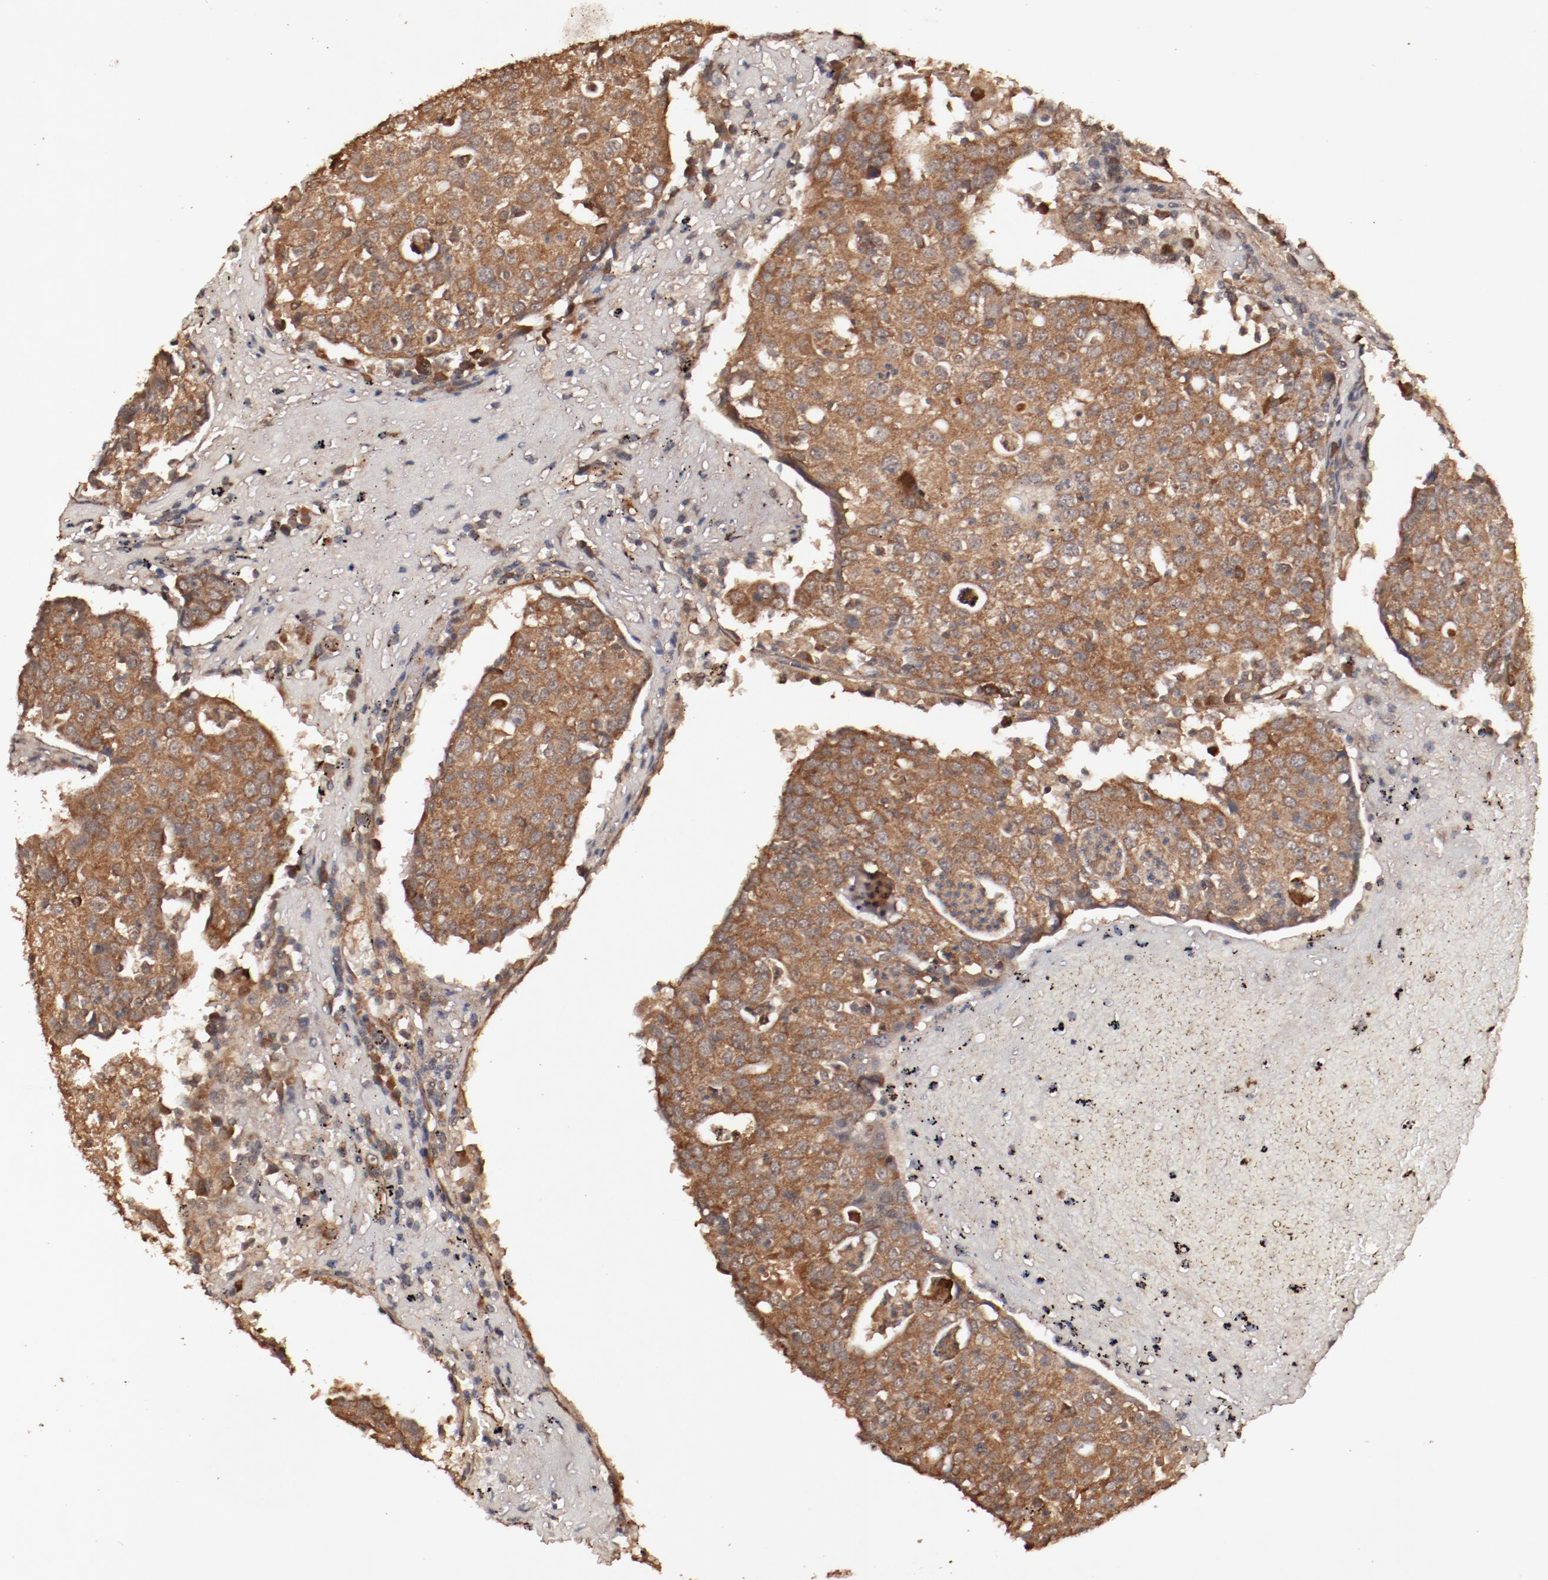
{"staining": {"intensity": "strong", "quantity": ">75%", "location": "cytoplasmic/membranous"}, "tissue": "head and neck cancer", "cell_type": "Tumor cells", "image_type": "cancer", "snomed": [{"axis": "morphology", "description": "Adenocarcinoma, NOS"}, {"axis": "topography", "description": "Salivary gland"}, {"axis": "topography", "description": "Head-Neck"}], "caption": "Protein staining exhibits strong cytoplasmic/membranous positivity in about >75% of tumor cells in head and neck cancer.", "gene": "TXNDC16", "patient": {"sex": "female", "age": 65}}